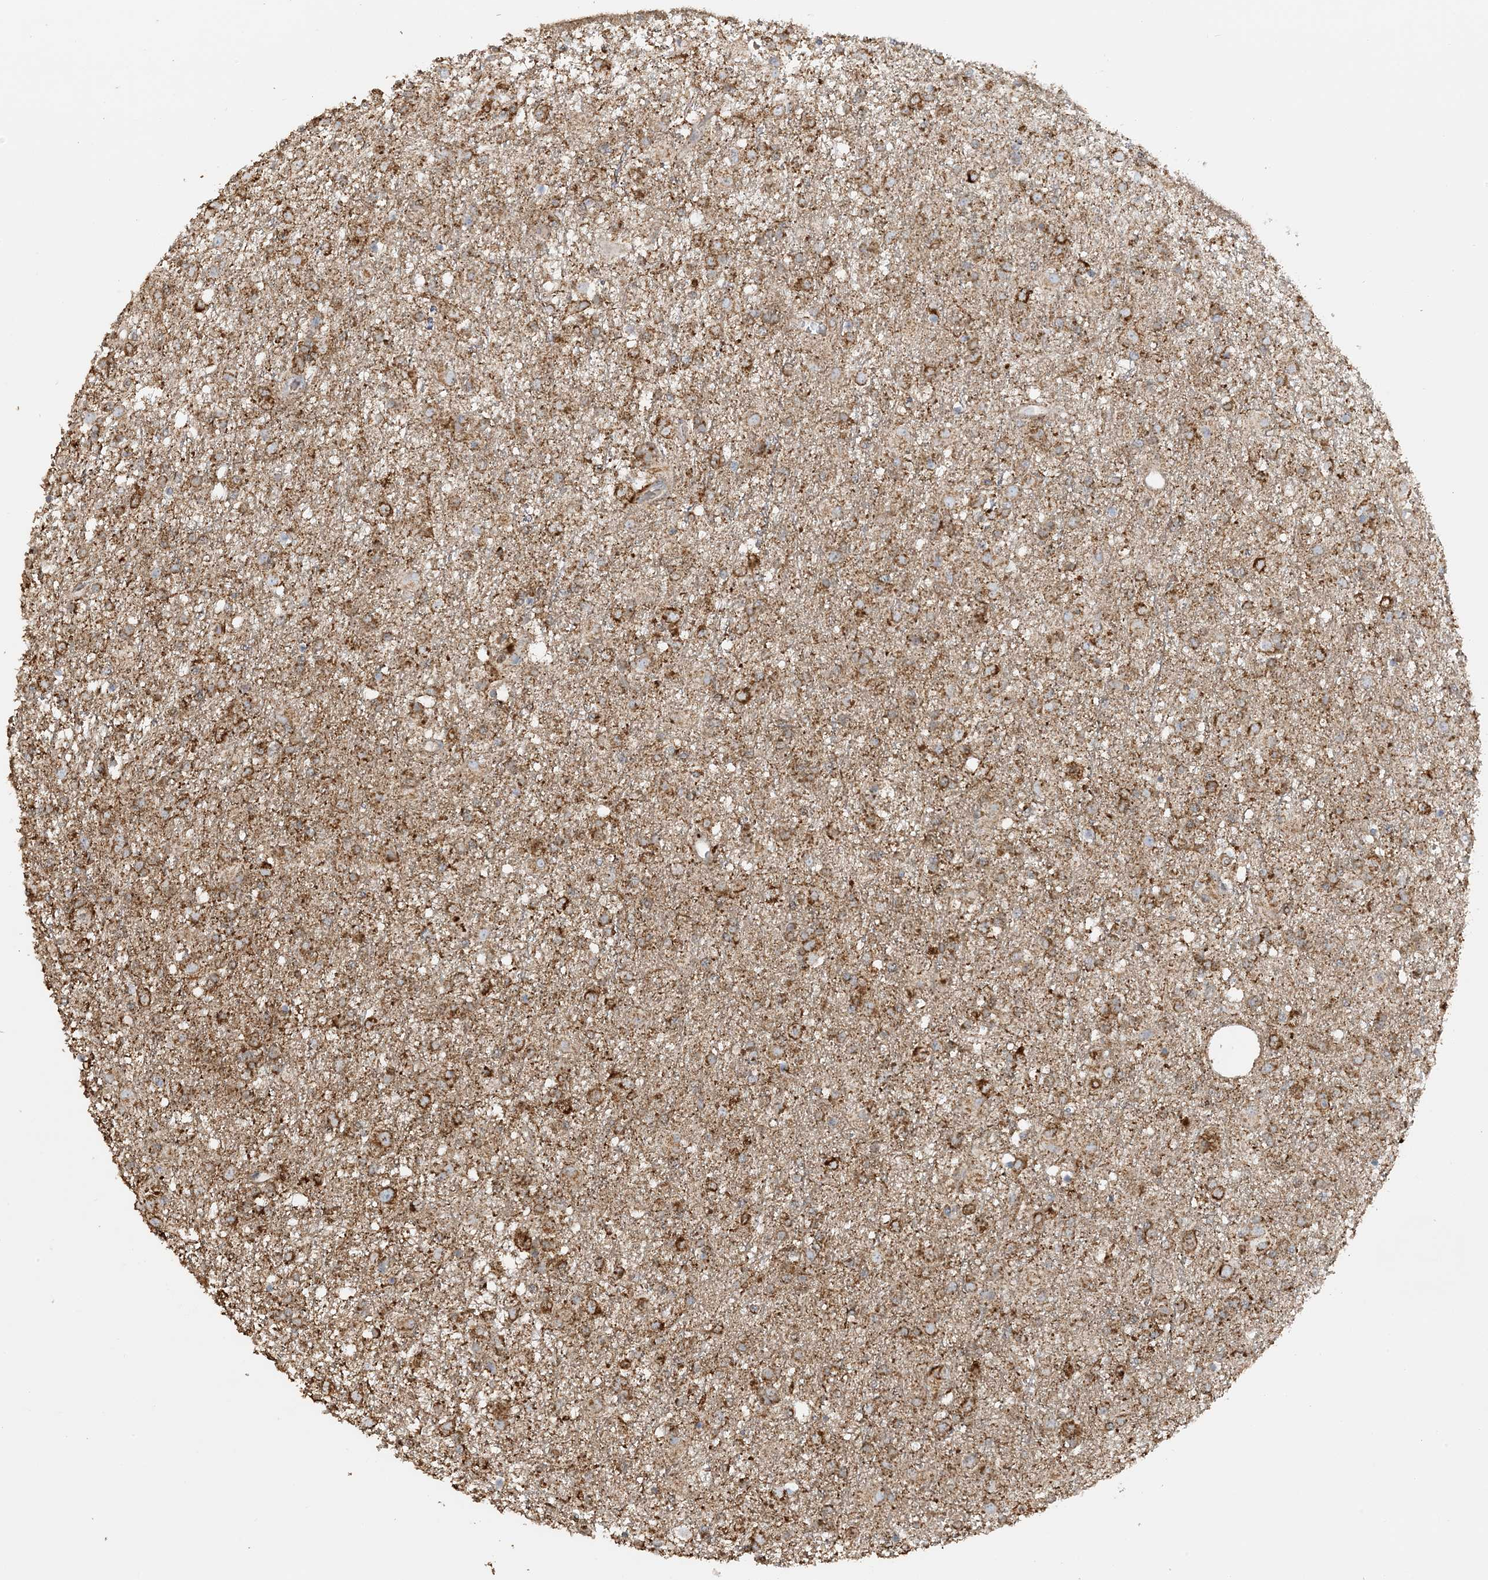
{"staining": {"intensity": "moderate", "quantity": ">75%", "location": "cytoplasmic/membranous"}, "tissue": "glioma", "cell_type": "Tumor cells", "image_type": "cancer", "snomed": [{"axis": "morphology", "description": "Glioma, malignant, Low grade"}, {"axis": "topography", "description": "Brain"}], "caption": "Tumor cells exhibit medium levels of moderate cytoplasmic/membranous staining in approximately >75% of cells in human low-grade glioma (malignant).", "gene": "AGA", "patient": {"sex": "male", "age": 65}}